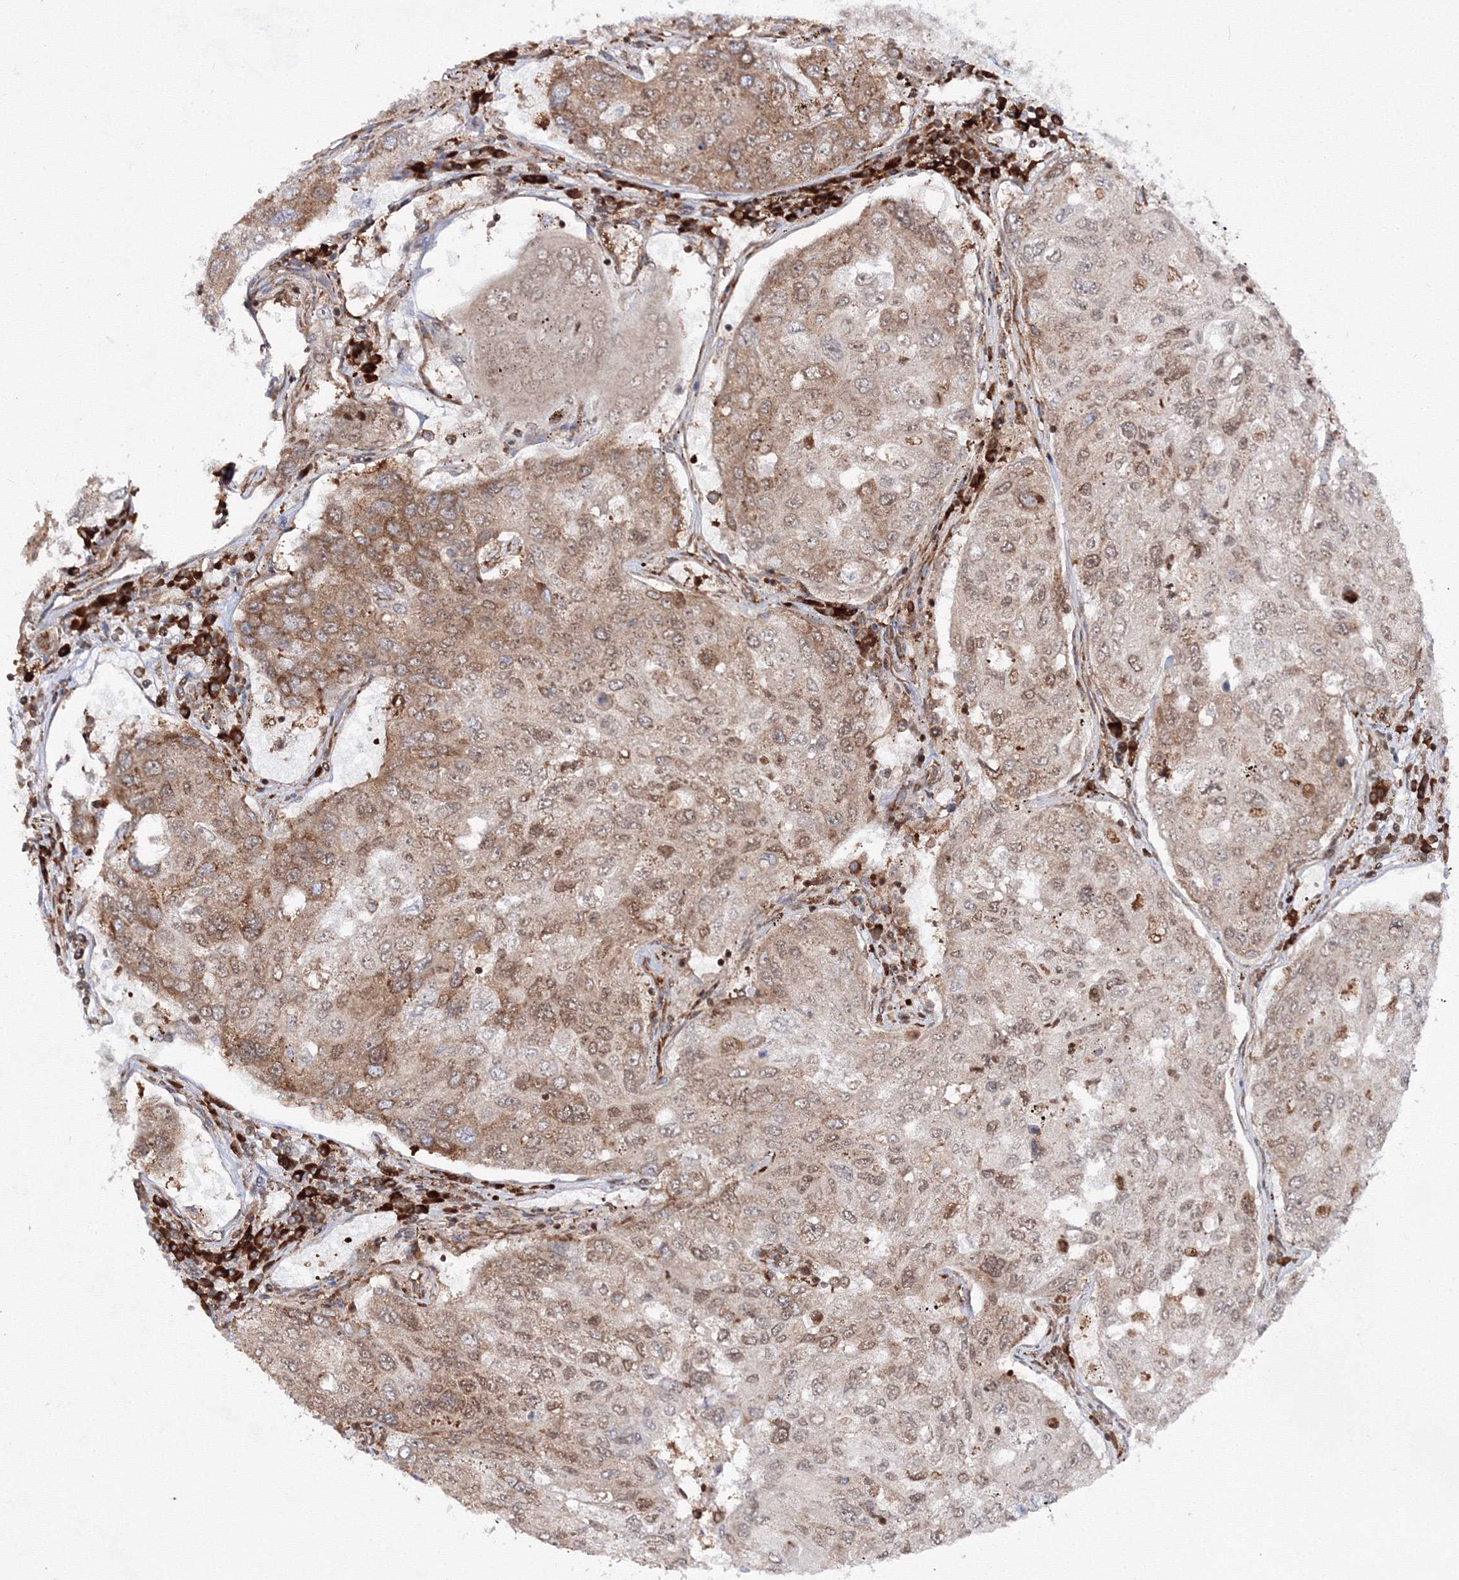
{"staining": {"intensity": "moderate", "quantity": ">75%", "location": "cytoplasmic/membranous,nuclear"}, "tissue": "urothelial cancer", "cell_type": "Tumor cells", "image_type": "cancer", "snomed": [{"axis": "morphology", "description": "Urothelial carcinoma, High grade"}, {"axis": "topography", "description": "Lymph node"}, {"axis": "topography", "description": "Urinary bladder"}], "caption": "High-power microscopy captured an IHC histopathology image of urothelial carcinoma (high-grade), revealing moderate cytoplasmic/membranous and nuclear staining in approximately >75% of tumor cells.", "gene": "HARS1", "patient": {"sex": "male", "age": 51}}